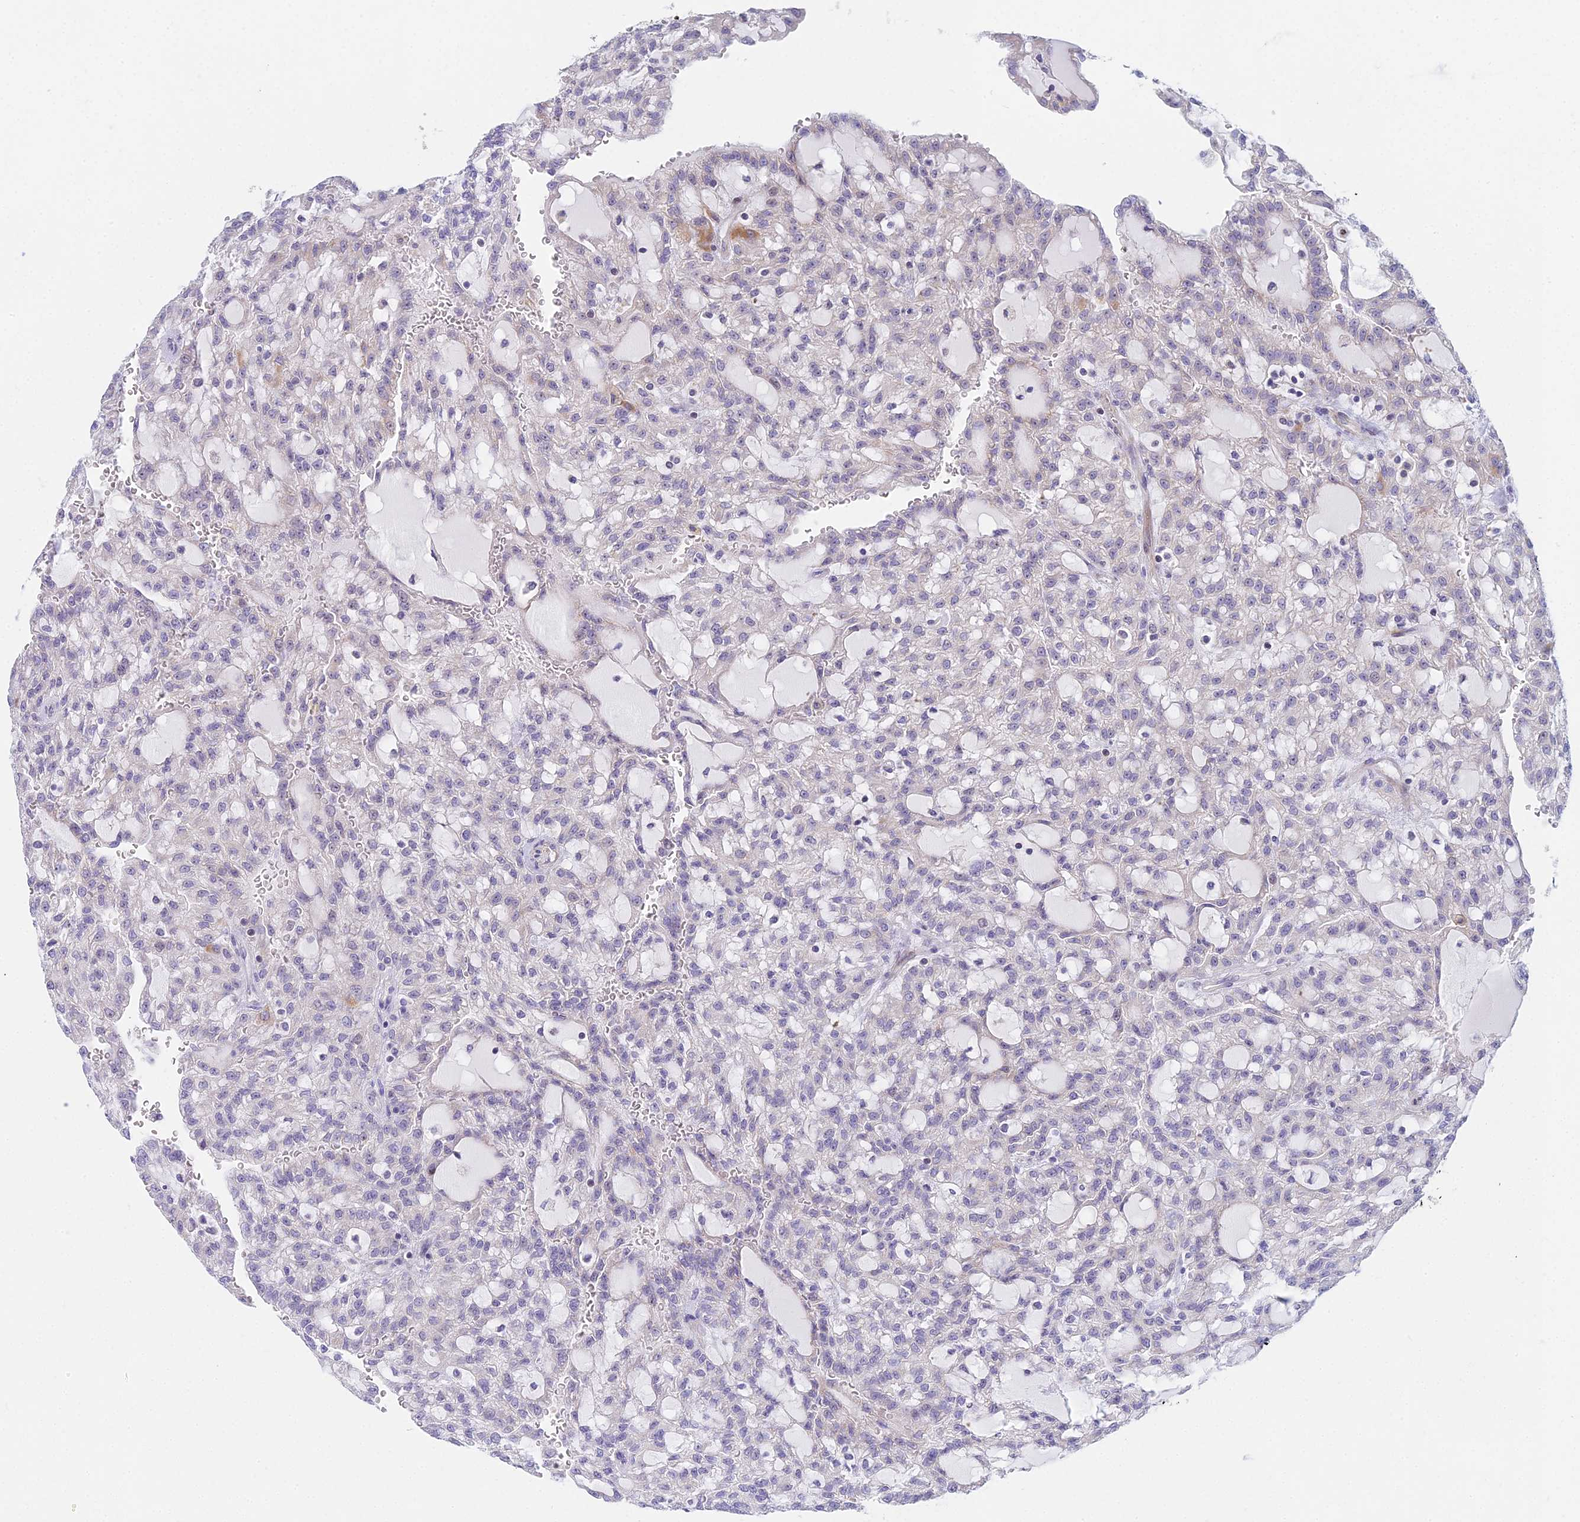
{"staining": {"intensity": "negative", "quantity": "none", "location": "none"}, "tissue": "renal cancer", "cell_type": "Tumor cells", "image_type": "cancer", "snomed": [{"axis": "morphology", "description": "Adenocarcinoma, NOS"}, {"axis": "topography", "description": "Kidney"}], "caption": "The micrograph shows no significant expression in tumor cells of renal cancer (adenocarcinoma).", "gene": "PRR13", "patient": {"sex": "male", "age": 63}}